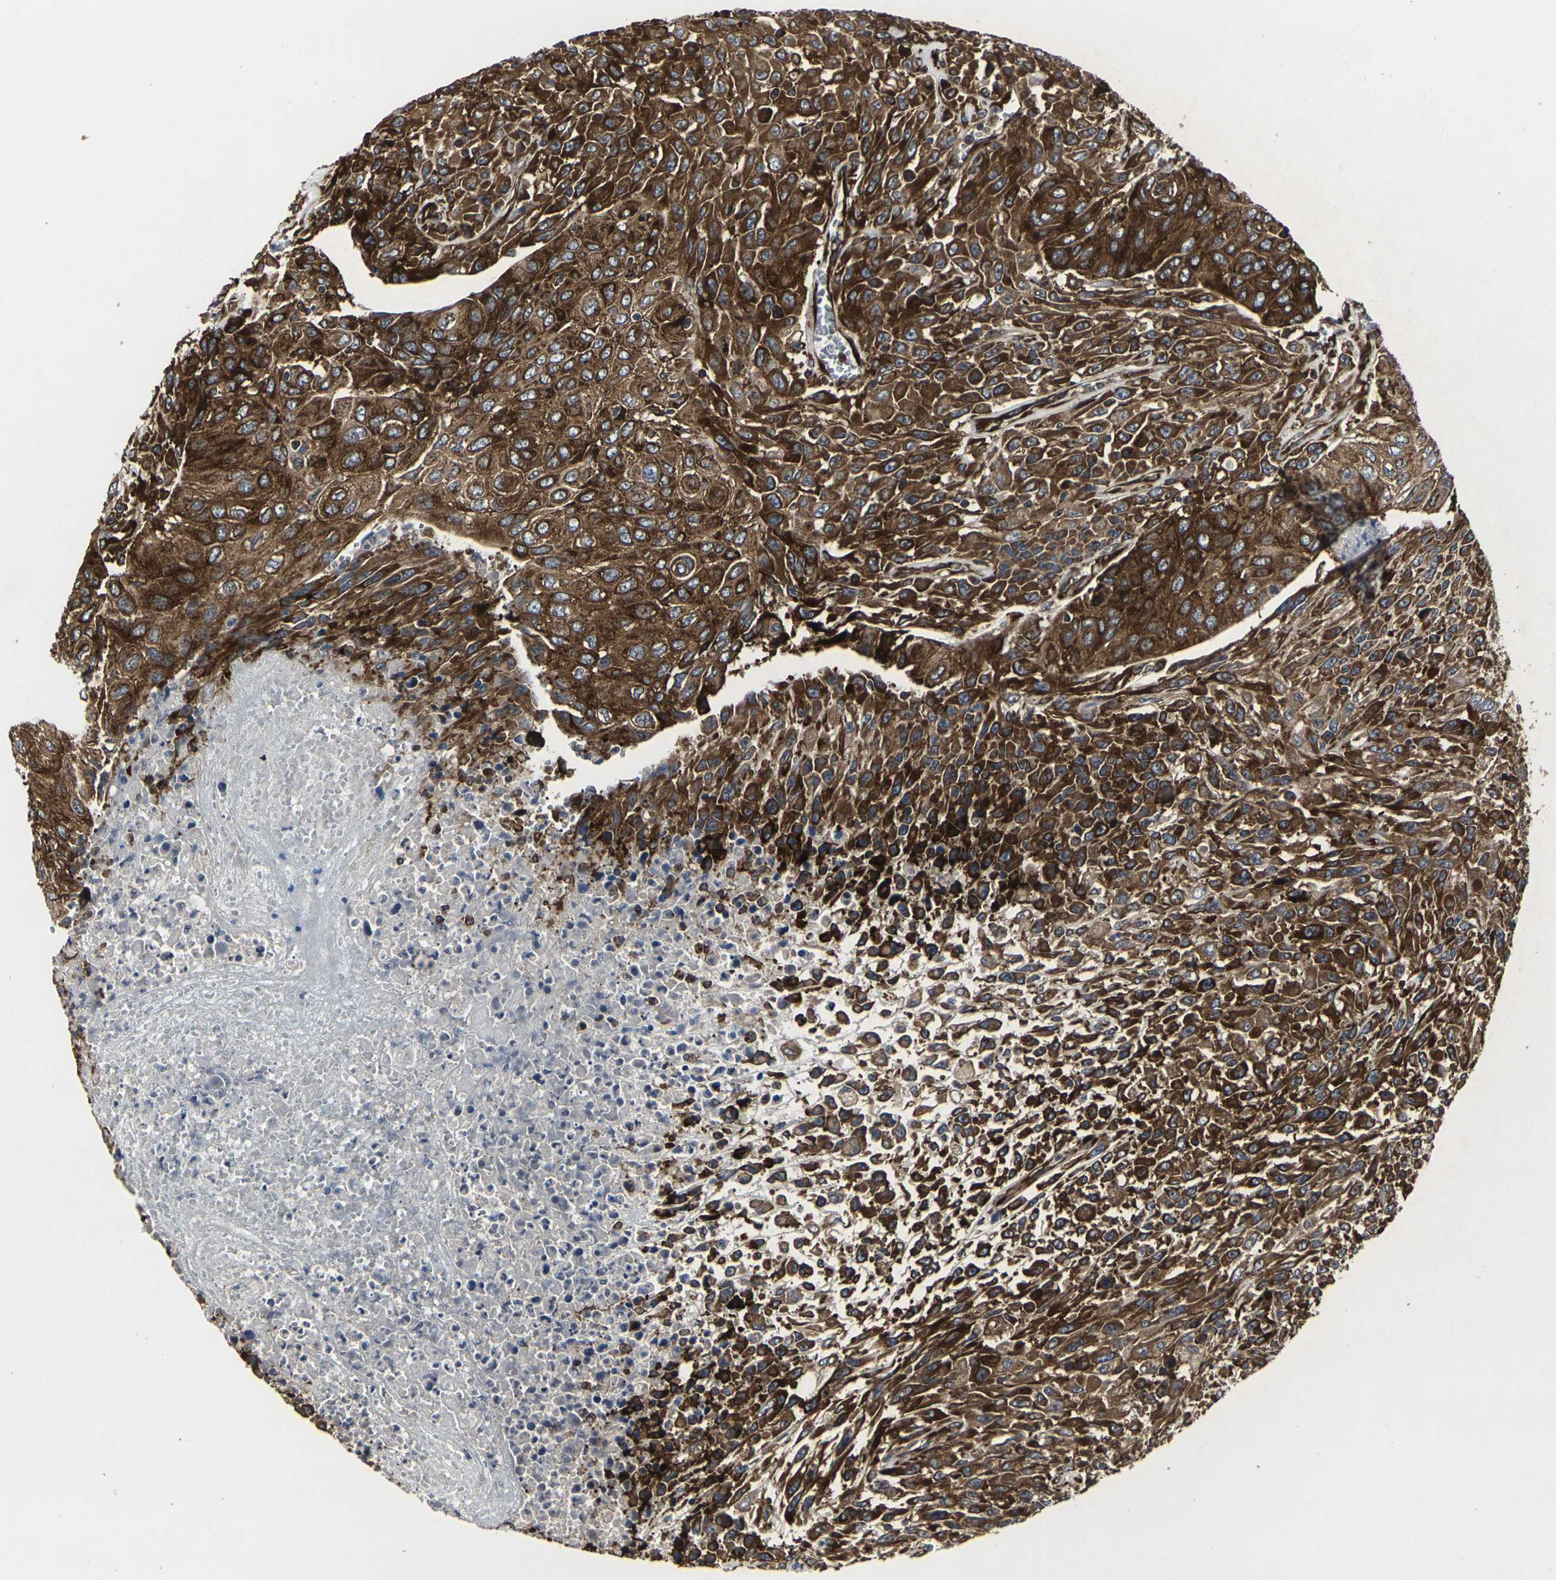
{"staining": {"intensity": "strong", "quantity": ">75%", "location": "cytoplasmic/membranous"}, "tissue": "urothelial cancer", "cell_type": "Tumor cells", "image_type": "cancer", "snomed": [{"axis": "morphology", "description": "Urothelial carcinoma, High grade"}, {"axis": "topography", "description": "Urinary bladder"}], "caption": "Human high-grade urothelial carcinoma stained with a brown dye exhibits strong cytoplasmic/membranous positive staining in about >75% of tumor cells.", "gene": "MARCHF2", "patient": {"sex": "male", "age": 66}}